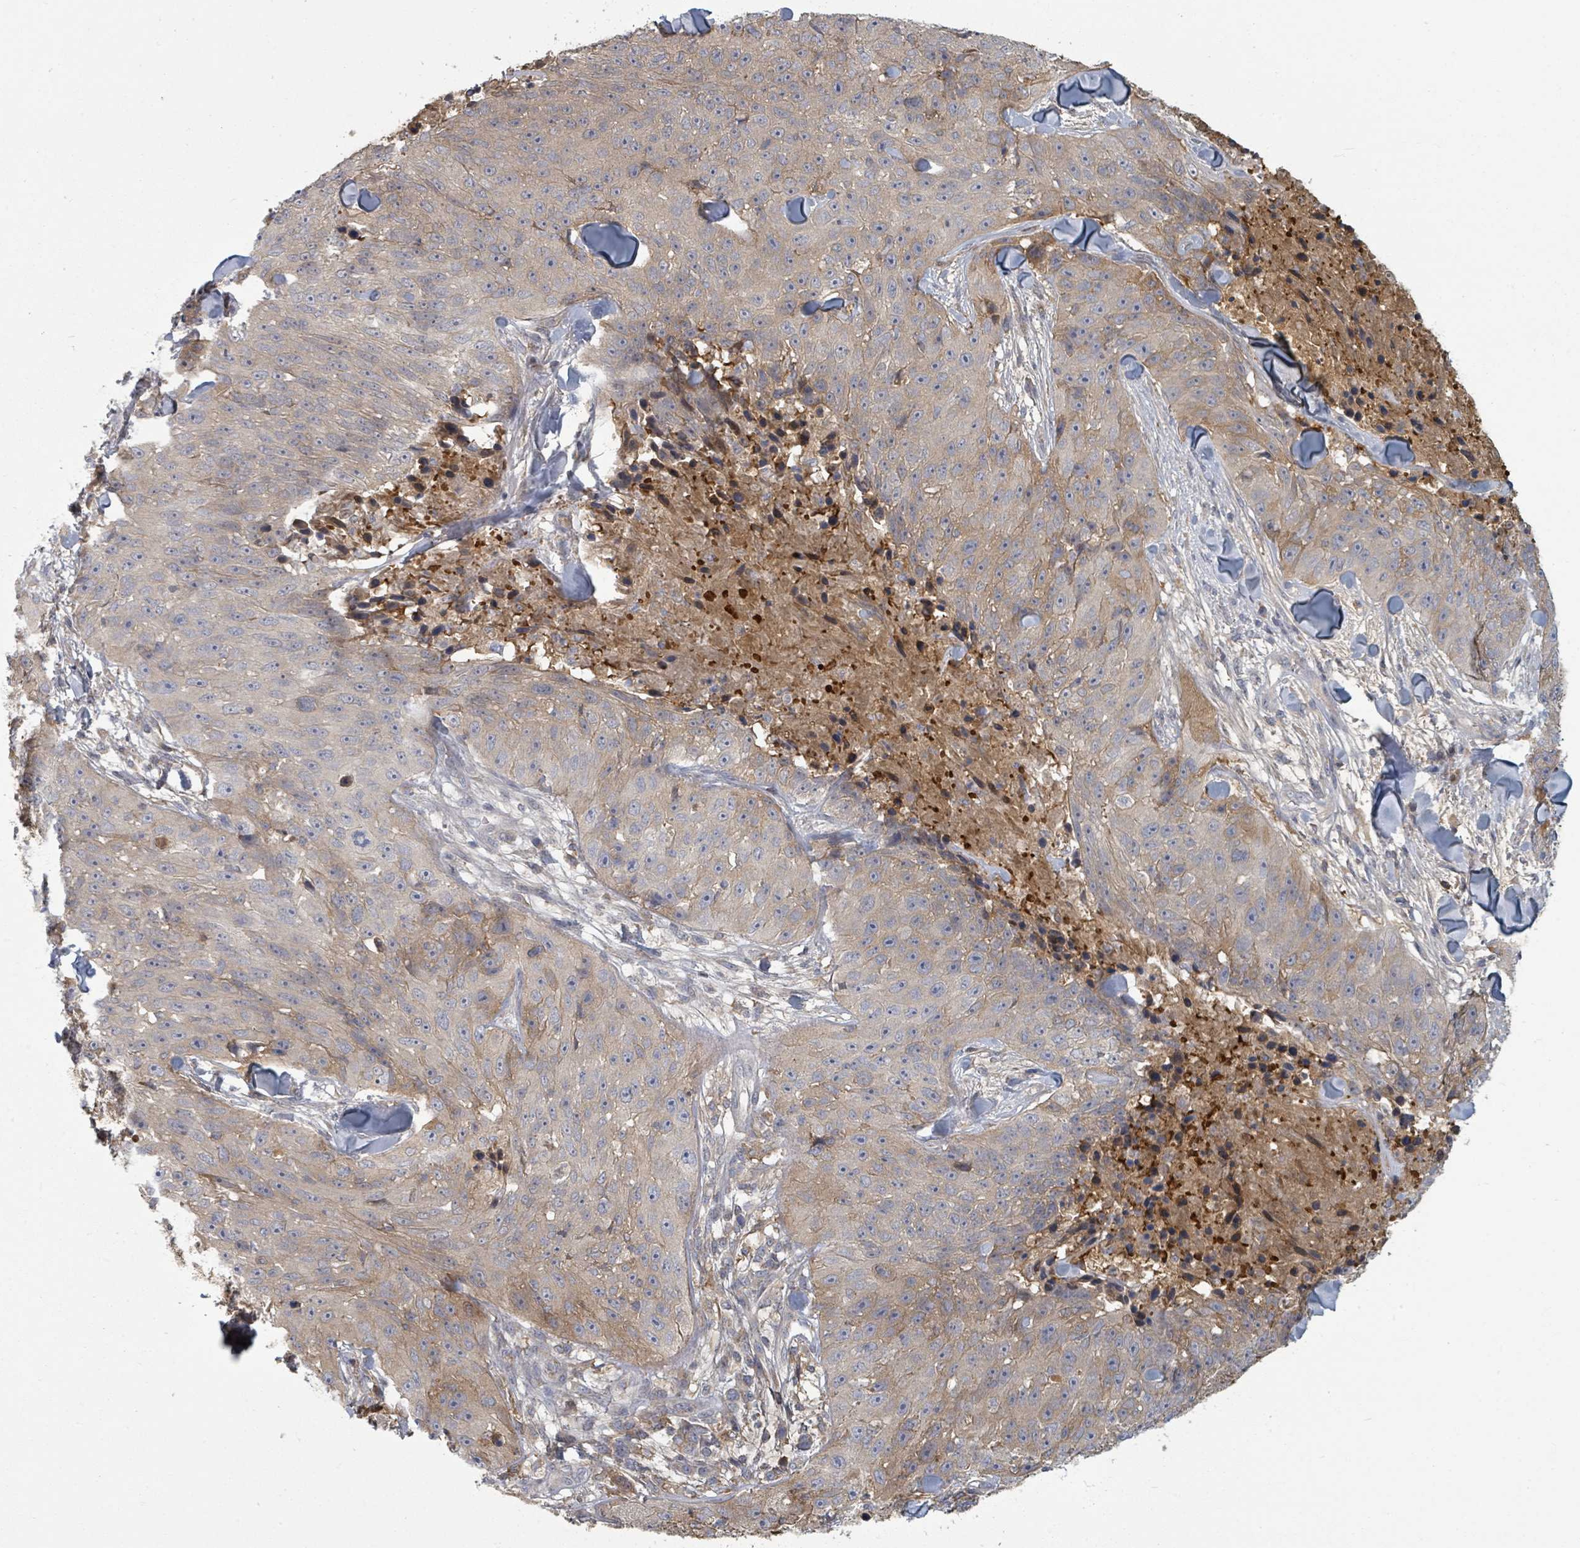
{"staining": {"intensity": "moderate", "quantity": "<25%", "location": "cytoplasmic/membranous"}, "tissue": "skin cancer", "cell_type": "Tumor cells", "image_type": "cancer", "snomed": [{"axis": "morphology", "description": "Squamous cell carcinoma, NOS"}, {"axis": "topography", "description": "Skin"}], "caption": "Immunohistochemistry (IHC) of skin squamous cell carcinoma shows low levels of moderate cytoplasmic/membranous expression in about <25% of tumor cells.", "gene": "GABBR1", "patient": {"sex": "female", "age": 87}}